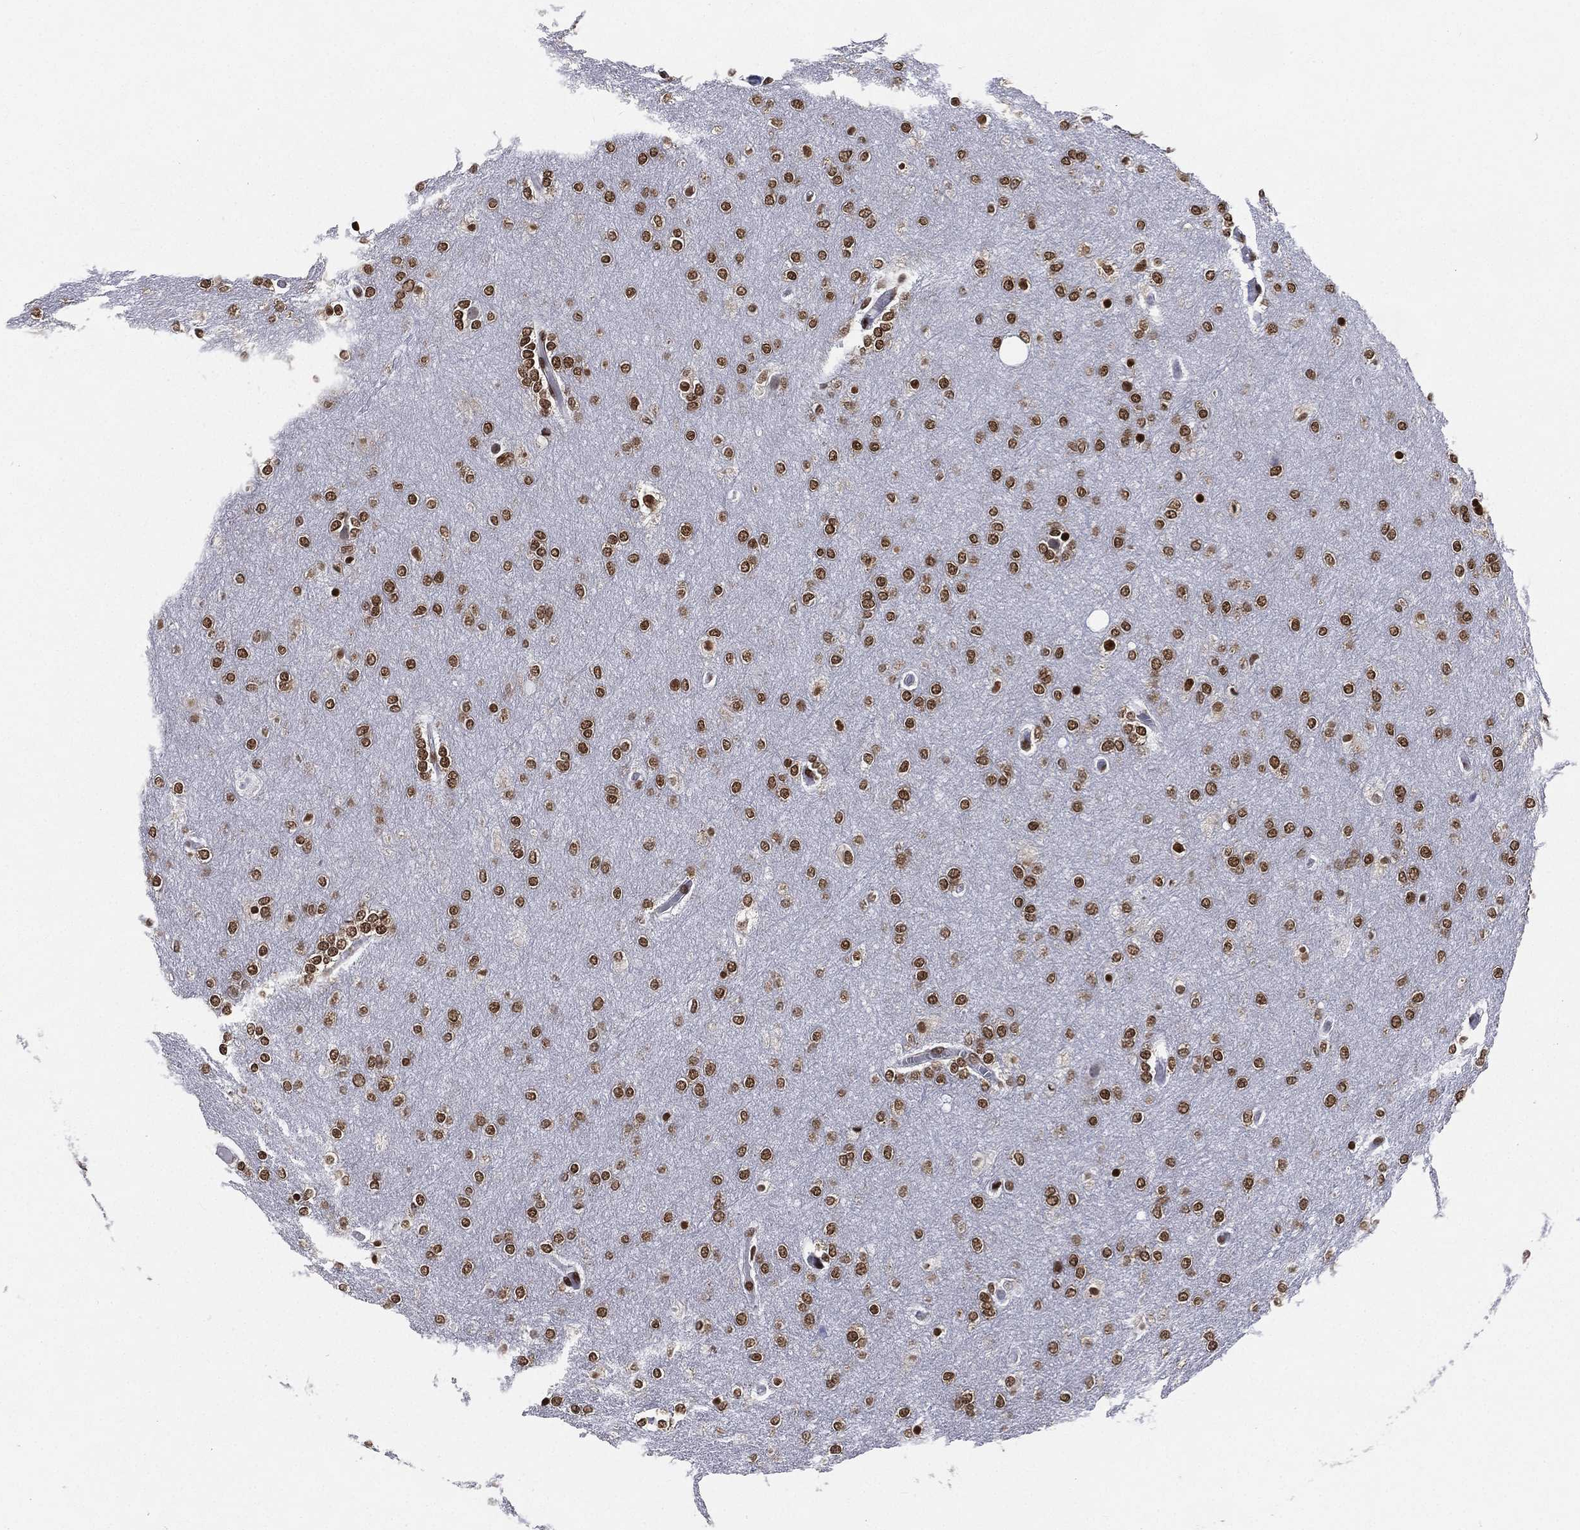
{"staining": {"intensity": "strong", "quantity": ">75%", "location": "nuclear"}, "tissue": "glioma", "cell_type": "Tumor cells", "image_type": "cancer", "snomed": [{"axis": "morphology", "description": "Glioma, malignant, High grade"}, {"axis": "topography", "description": "Brain"}], "caption": "Human malignant high-grade glioma stained with a brown dye reveals strong nuclear positive expression in about >75% of tumor cells.", "gene": "FUBP3", "patient": {"sex": "female", "age": 61}}